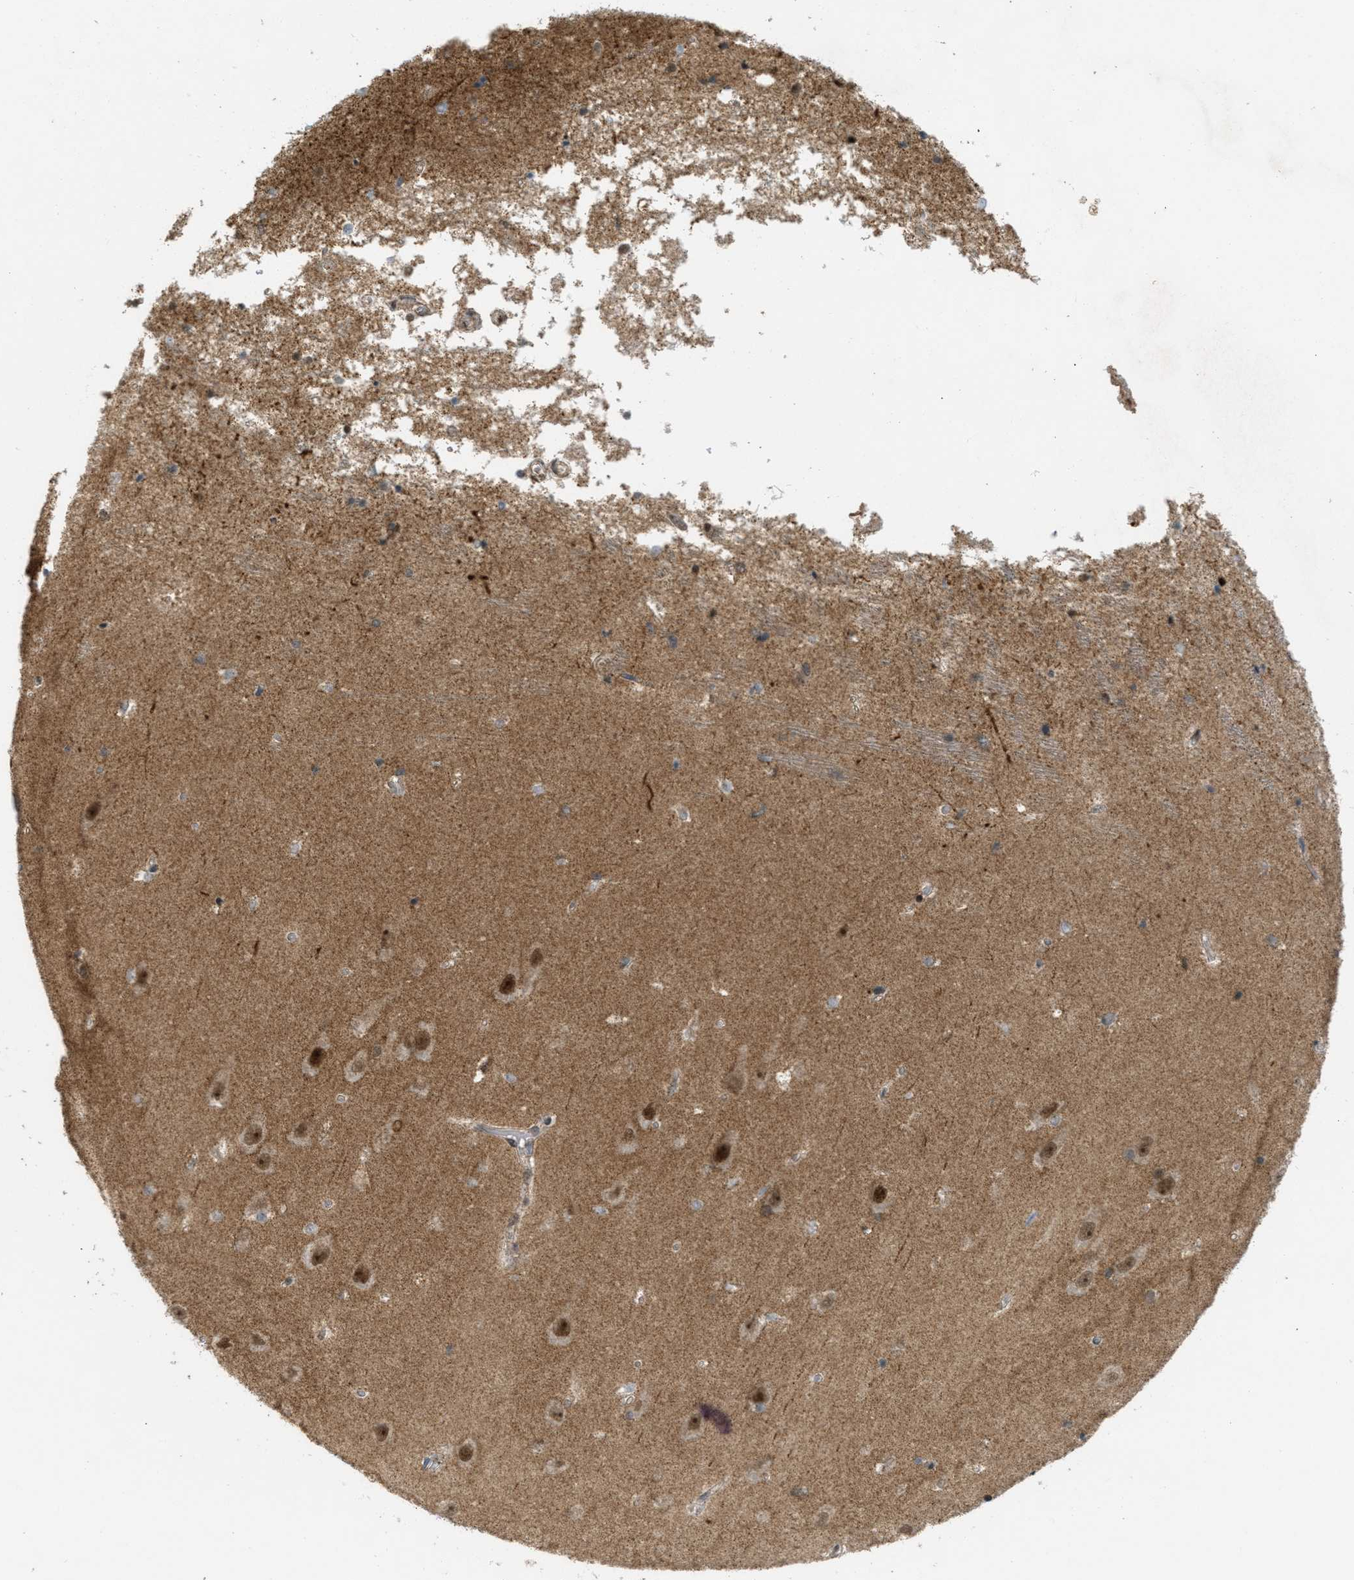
{"staining": {"intensity": "strong", "quantity": "25%-75%", "location": "cytoplasmic/membranous,nuclear"}, "tissue": "hippocampus", "cell_type": "Glial cells", "image_type": "normal", "snomed": [{"axis": "morphology", "description": "Normal tissue, NOS"}, {"axis": "topography", "description": "Hippocampus"}], "caption": "A histopathology image showing strong cytoplasmic/membranous,nuclear positivity in about 25%-75% of glial cells in unremarkable hippocampus, as visualized by brown immunohistochemical staining.", "gene": "TLK1", "patient": {"sex": "male", "age": 45}}